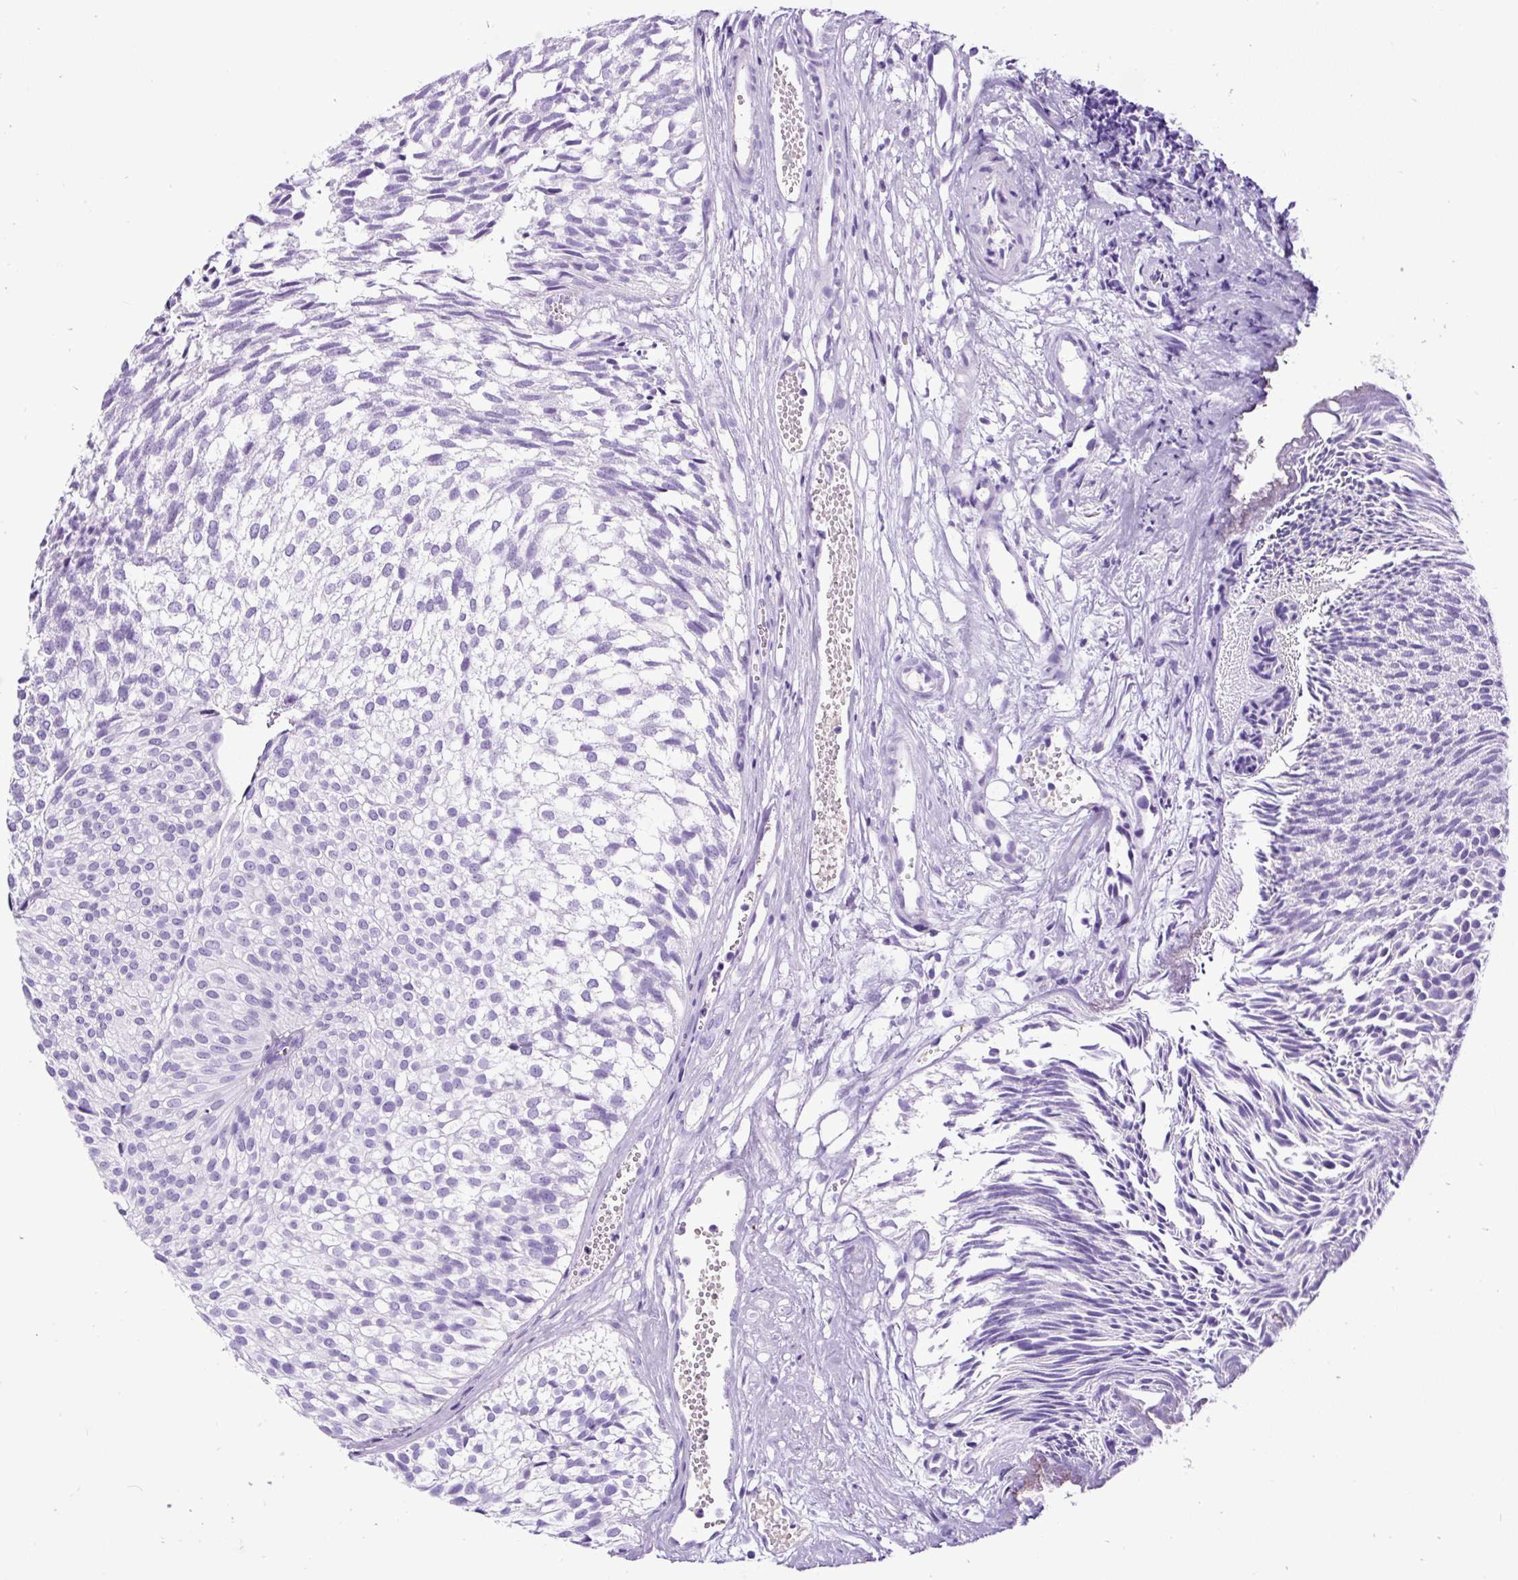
{"staining": {"intensity": "negative", "quantity": "none", "location": "none"}, "tissue": "urothelial cancer", "cell_type": "Tumor cells", "image_type": "cancer", "snomed": [{"axis": "morphology", "description": "Urothelial carcinoma, Low grade"}, {"axis": "topography", "description": "Urinary bladder"}], "caption": "Protein analysis of urothelial carcinoma (low-grade) reveals no significant expression in tumor cells.", "gene": "CEL", "patient": {"sex": "male", "age": 91}}